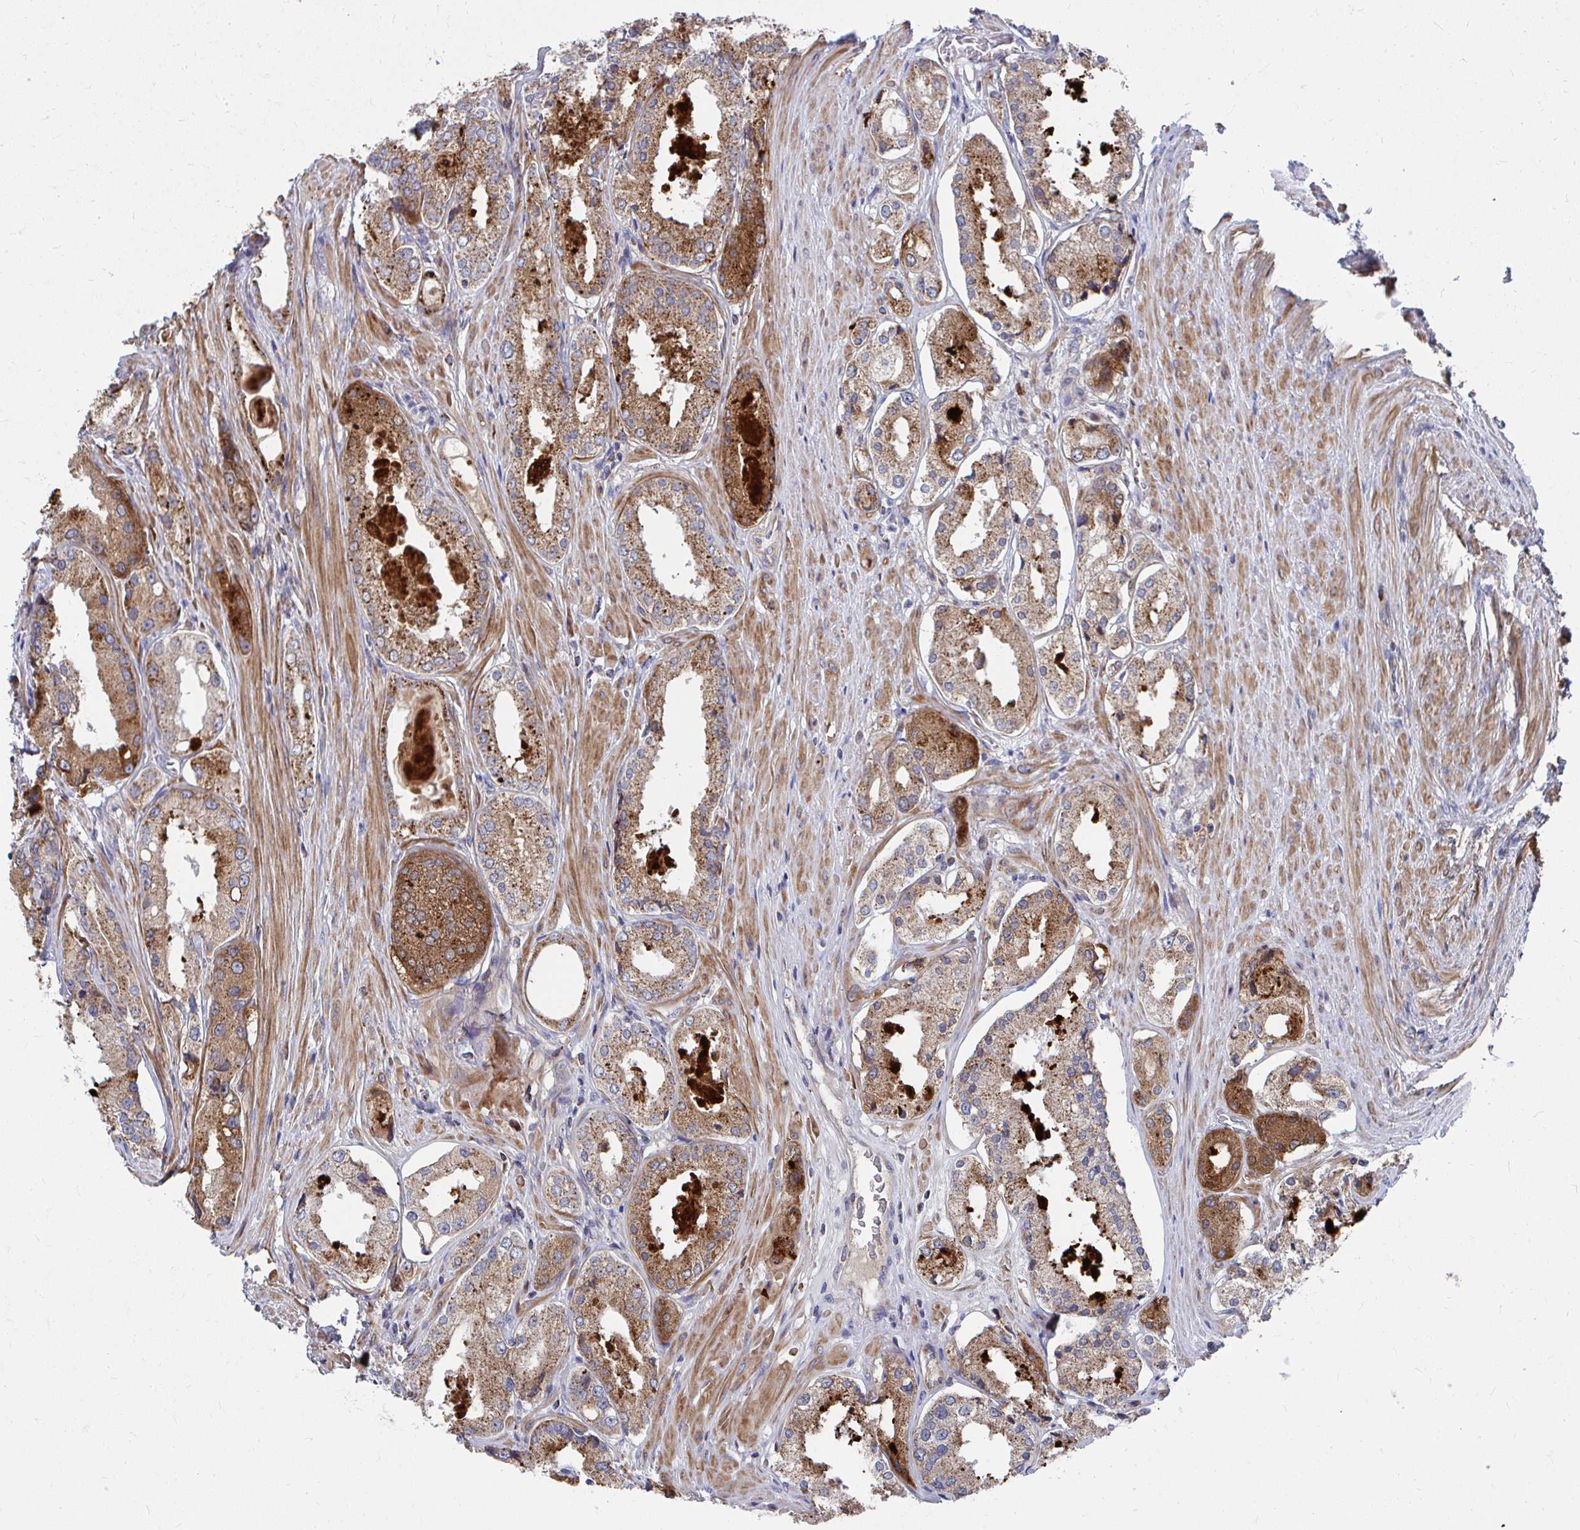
{"staining": {"intensity": "moderate", "quantity": ">75%", "location": "cytoplasmic/membranous"}, "tissue": "prostate cancer", "cell_type": "Tumor cells", "image_type": "cancer", "snomed": [{"axis": "morphology", "description": "Adenocarcinoma, Low grade"}, {"axis": "topography", "description": "Prostate"}], "caption": "A medium amount of moderate cytoplasmic/membranous positivity is identified in approximately >75% of tumor cells in prostate cancer (low-grade adenocarcinoma) tissue. (Stains: DAB in brown, nuclei in blue, Microscopy: brightfield microscopy at high magnification).", "gene": "PEX3", "patient": {"sex": "male", "age": 68}}